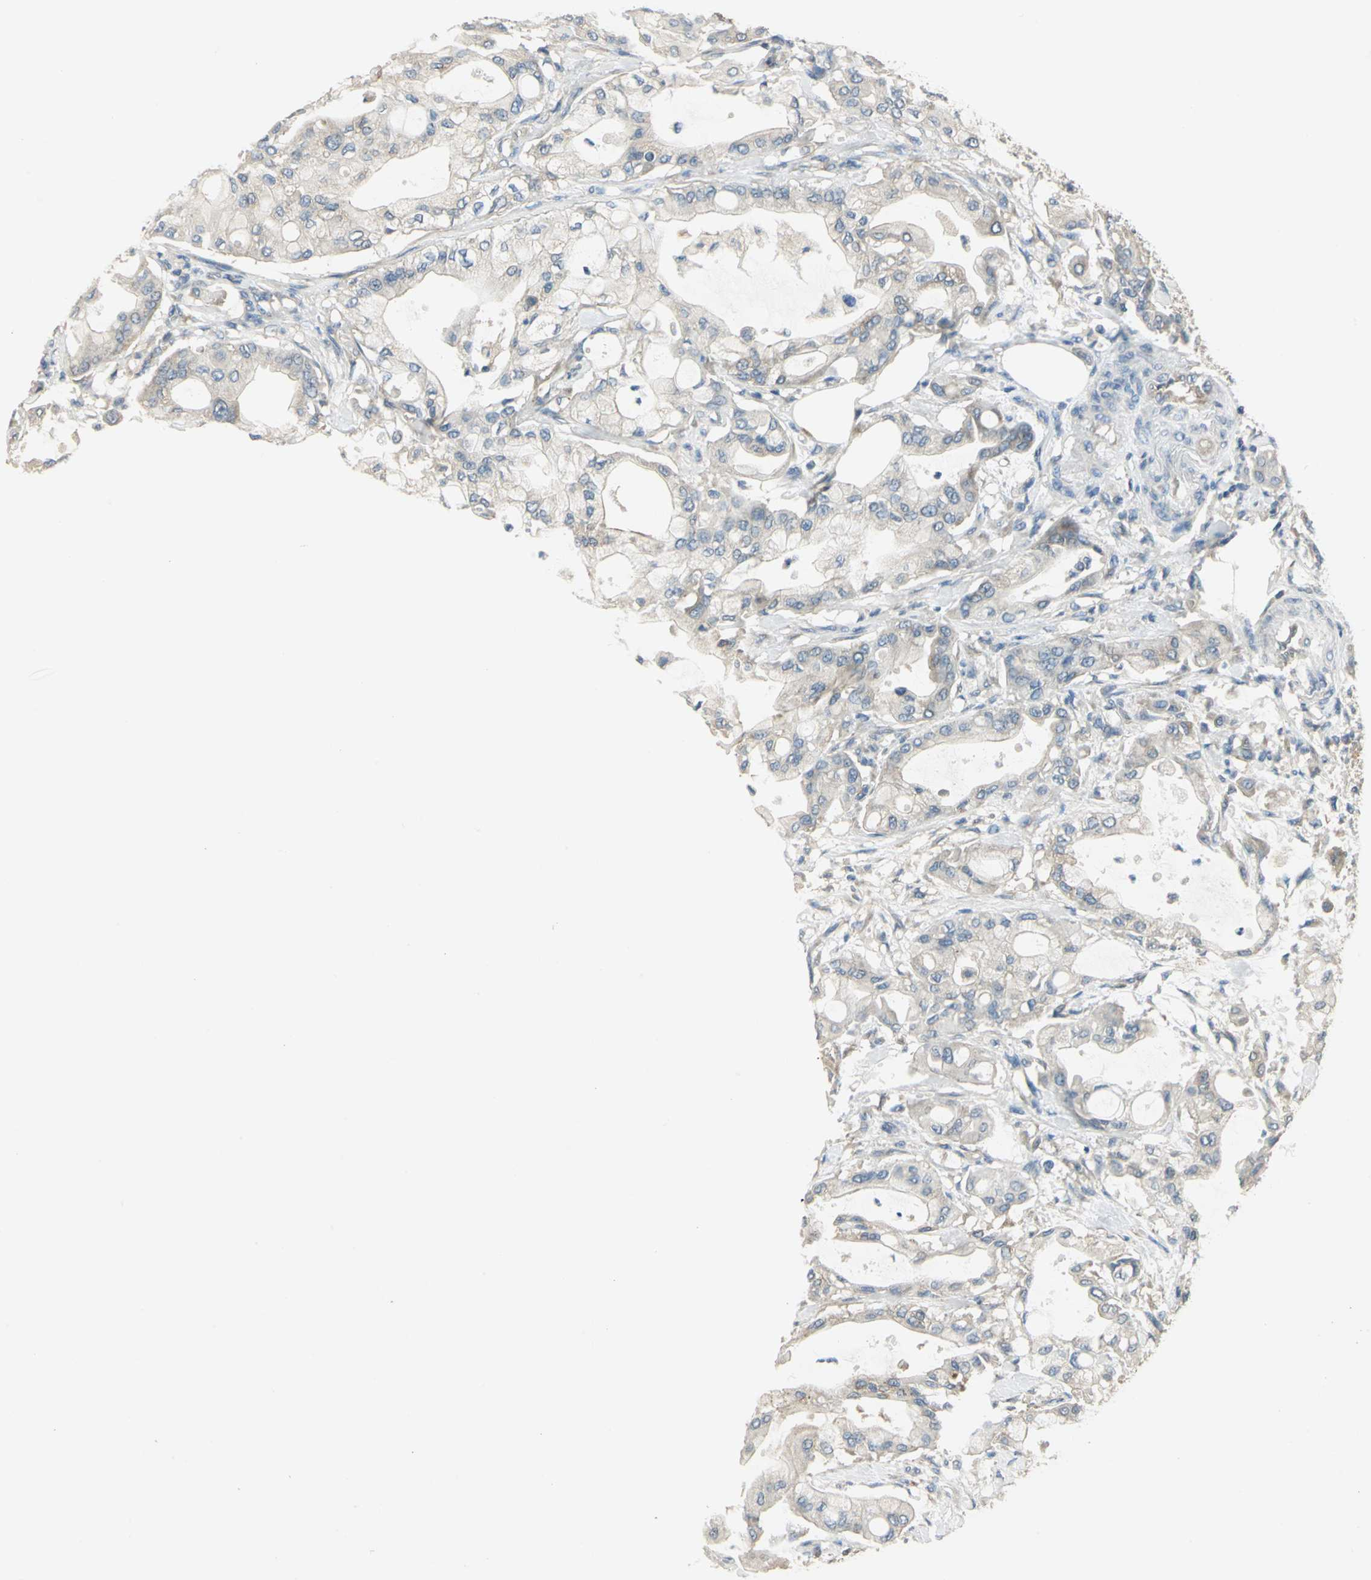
{"staining": {"intensity": "weak", "quantity": "25%-75%", "location": "cytoplasmic/membranous"}, "tissue": "pancreatic cancer", "cell_type": "Tumor cells", "image_type": "cancer", "snomed": [{"axis": "morphology", "description": "Adenocarcinoma, NOS"}, {"axis": "morphology", "description": "Adenocarcinoma, metastatic, NOS"}, {"axis": "topography", "description": "Lymph node"}, {"axis": "topography", "description": "Pancreas"}, {"axis": "topography", "description": "Duodenum"}], "caption": "Immunohistochemistry of human pancreatic metastatic adenocarcinoma exhibits low levels of weak cytoplasmic/membranous expression in approximately 25%-75% of tumor cells.", "gene": "SHC2", "patient": {"sex": "female", "age": 64}}